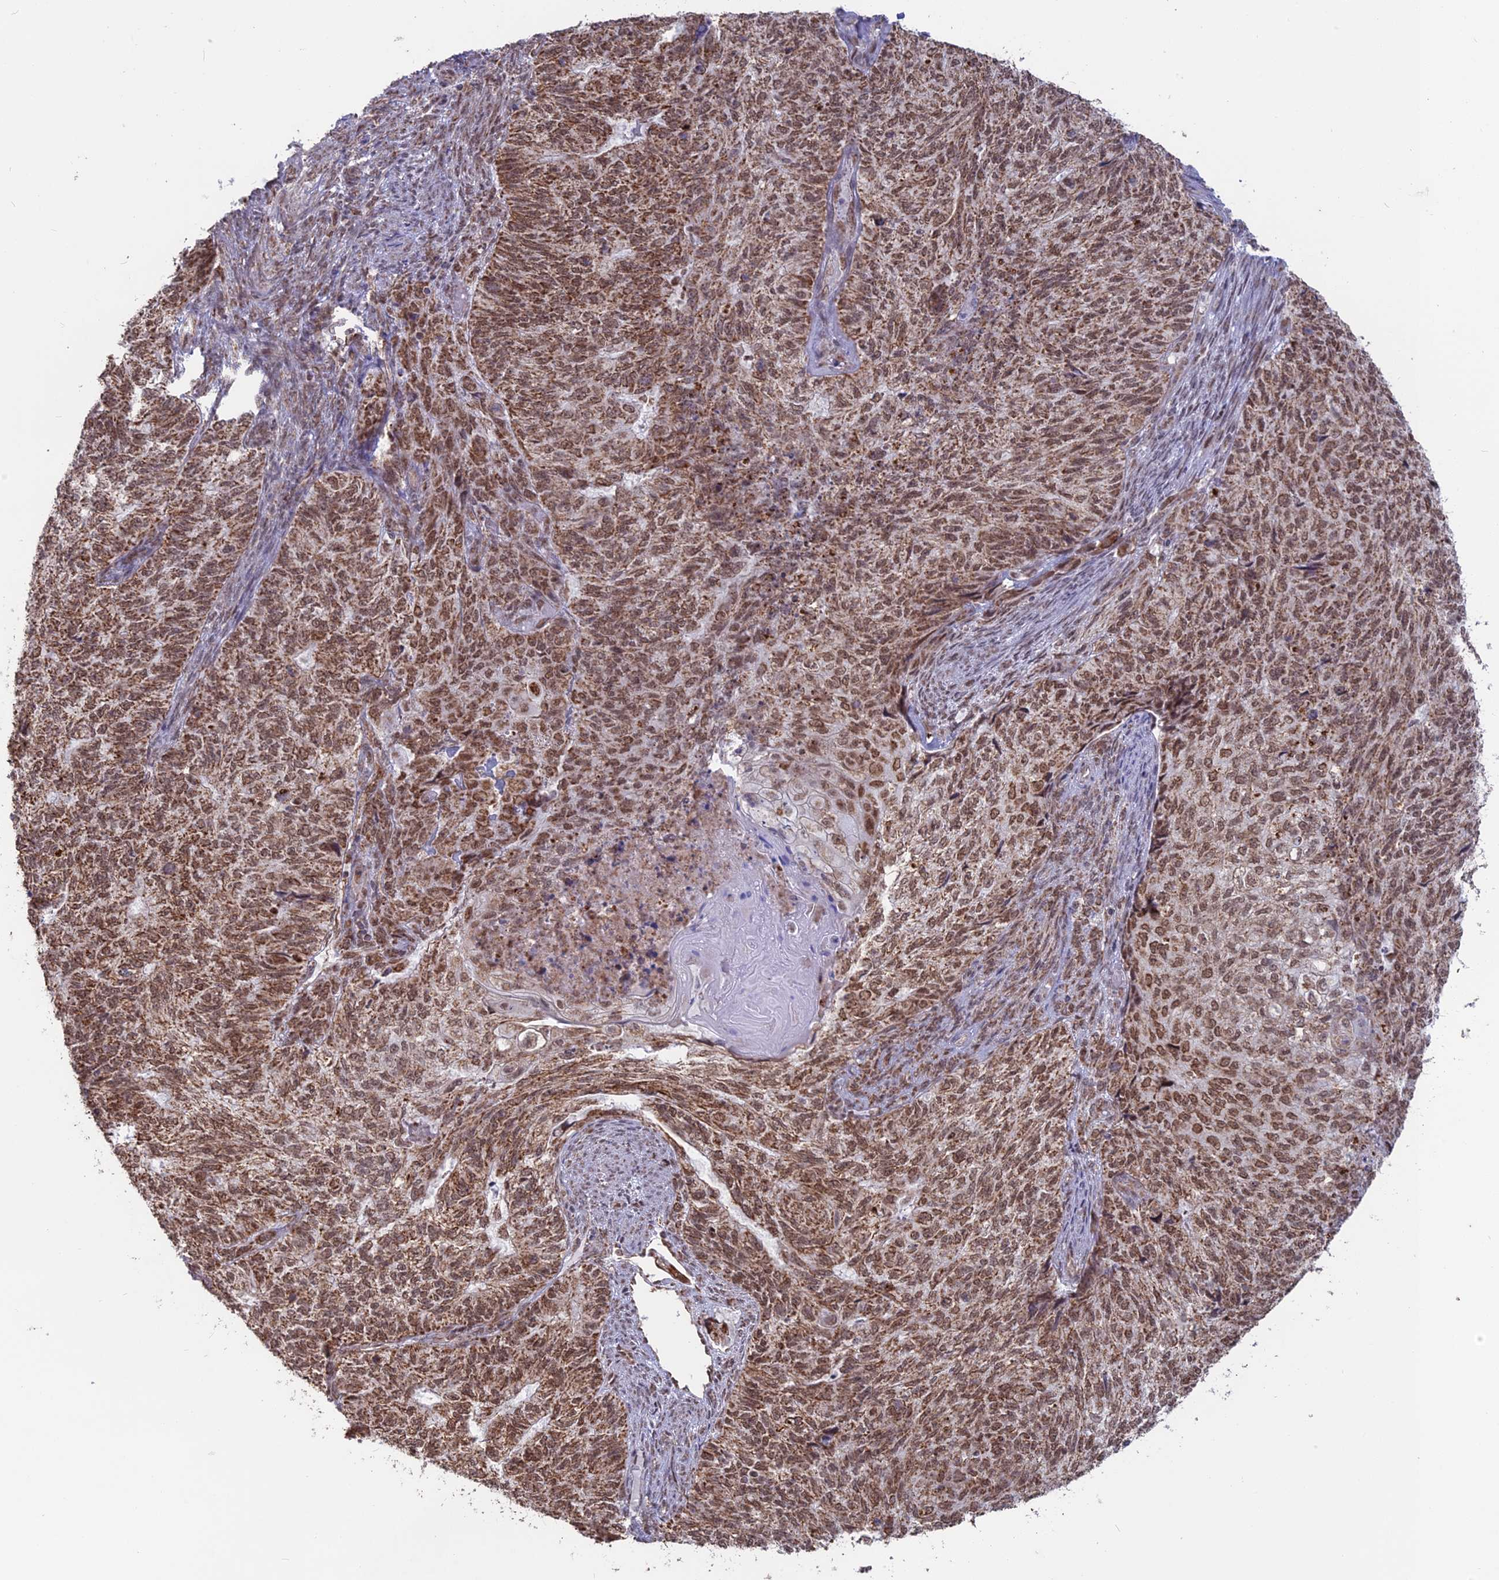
{"staining": {"intensity": "moderate", "quantity": ">75%", "location": "cytoplasmic/membranous,nuclear"}, "tissue": "endometrial cancer", "cell_type": "Tumor cells", "image_type": "cancer", "snomed": [{"axis": "morphology", "description": "Adenocarcinoma, NOS"}, {"axis": "topography", "description": "Endometrium"}], "caption": "Immunohistochemistry of human adenocarcinoma (endometrial) exhibits medium levels of moderate cytoplasmic/membranous and nuclear staining in about >75% of tumor cells.", "gene": "ARHGAP40", "patient": {"sex": "female", "age": 32}}